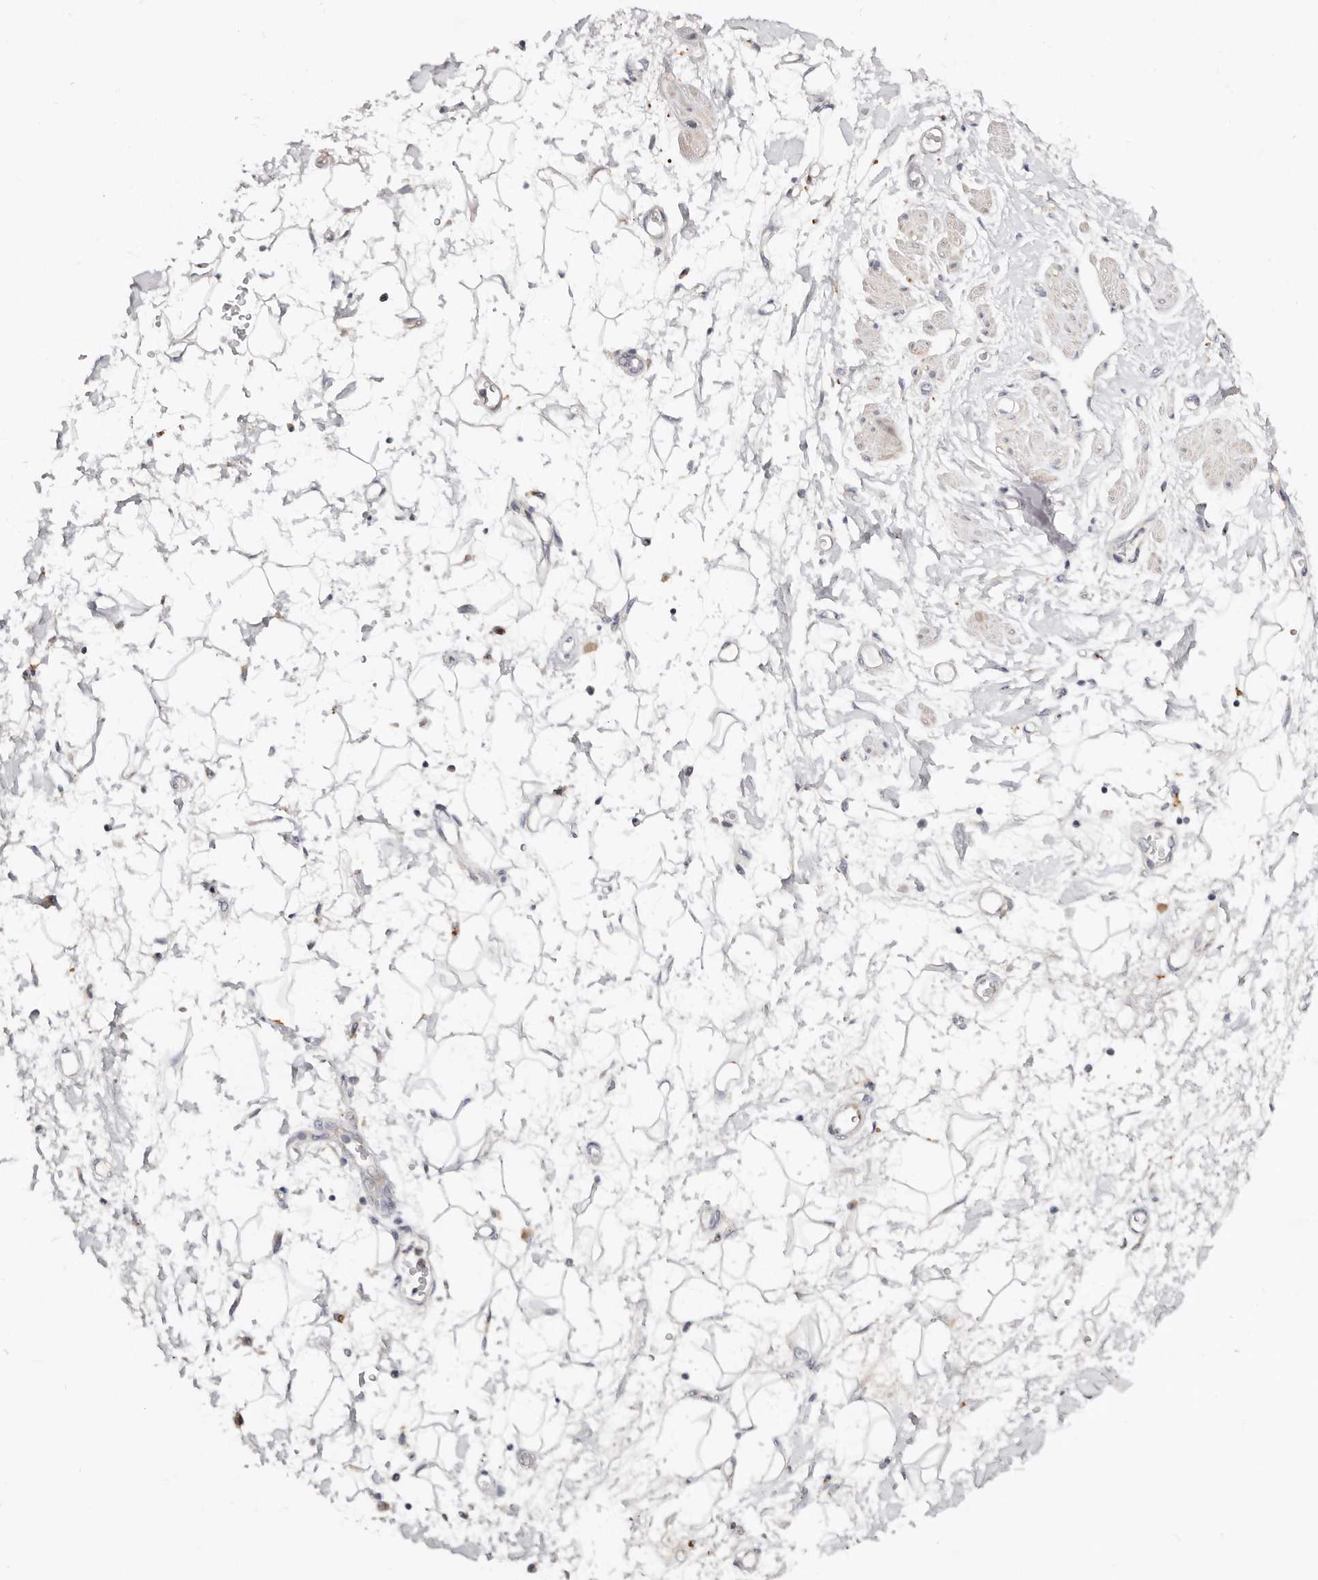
{"staining": {"intensity": "negative", "quantity": "none", "location": "none"}, "tissue": "adipose tissue", "cell_type": "Adipocytes", "image_type": "normal", "snomed": [{"axis": "morphology", "description": "Normal tissue, NOS"}, {"axis": "morphology", "description": "Adenocarcinoma, NOS"}, {"axis": "topography", "description": "Pancreas"}, {"axis": "topography", "description": "Peripheral nerve tissue"}], "caption": "IHC micrograph of unremarkable adipose tissue: adipose tissue stained with DAB (3,3'-diaminobenzidine) displays no significant protein positivity in adipocytes.", "gene": "VIPAS39", "patient": {"sex": "male", "age": 59}}